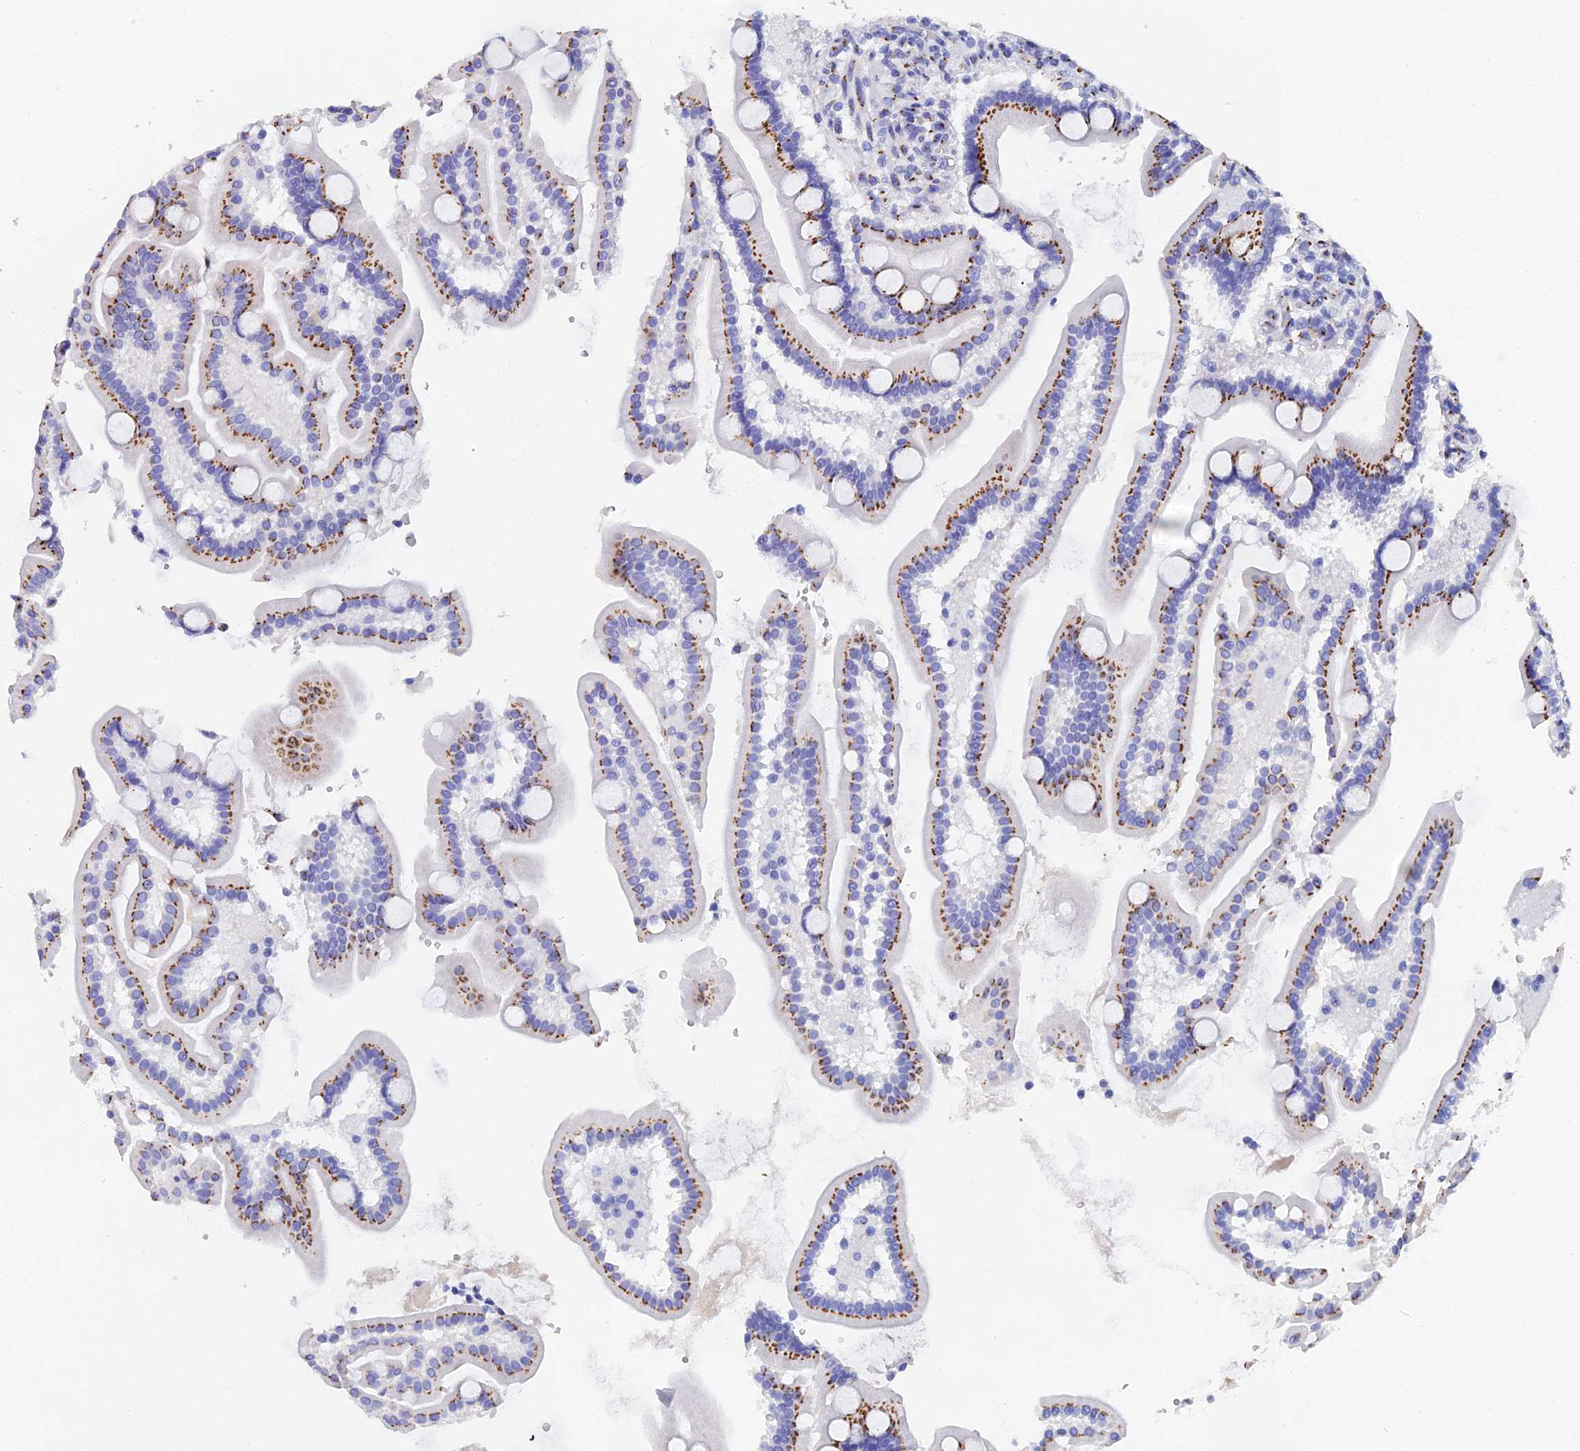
{"staining": {"intensity": "moderate", "quantity": ">75%", "location": "cytoplasmic/membranous"}, "tissue": "duodenum", "cell_type": "Glandular cells", "image_type": "normal", "snomed": [{"axis": "morphology", "description": "Normal tissue, NOS"}, {"axis": "topography", "description": "Duodenum"}], "caption": "An image of duodenum stained for a protein displays moderate cytoplasmic/membranous brown staining in glandular cells. (IHC, brightfield microscopy, high magnification).", "gene": "ENSG00000268674", "patient": {"sex": "male", "age": 55}}